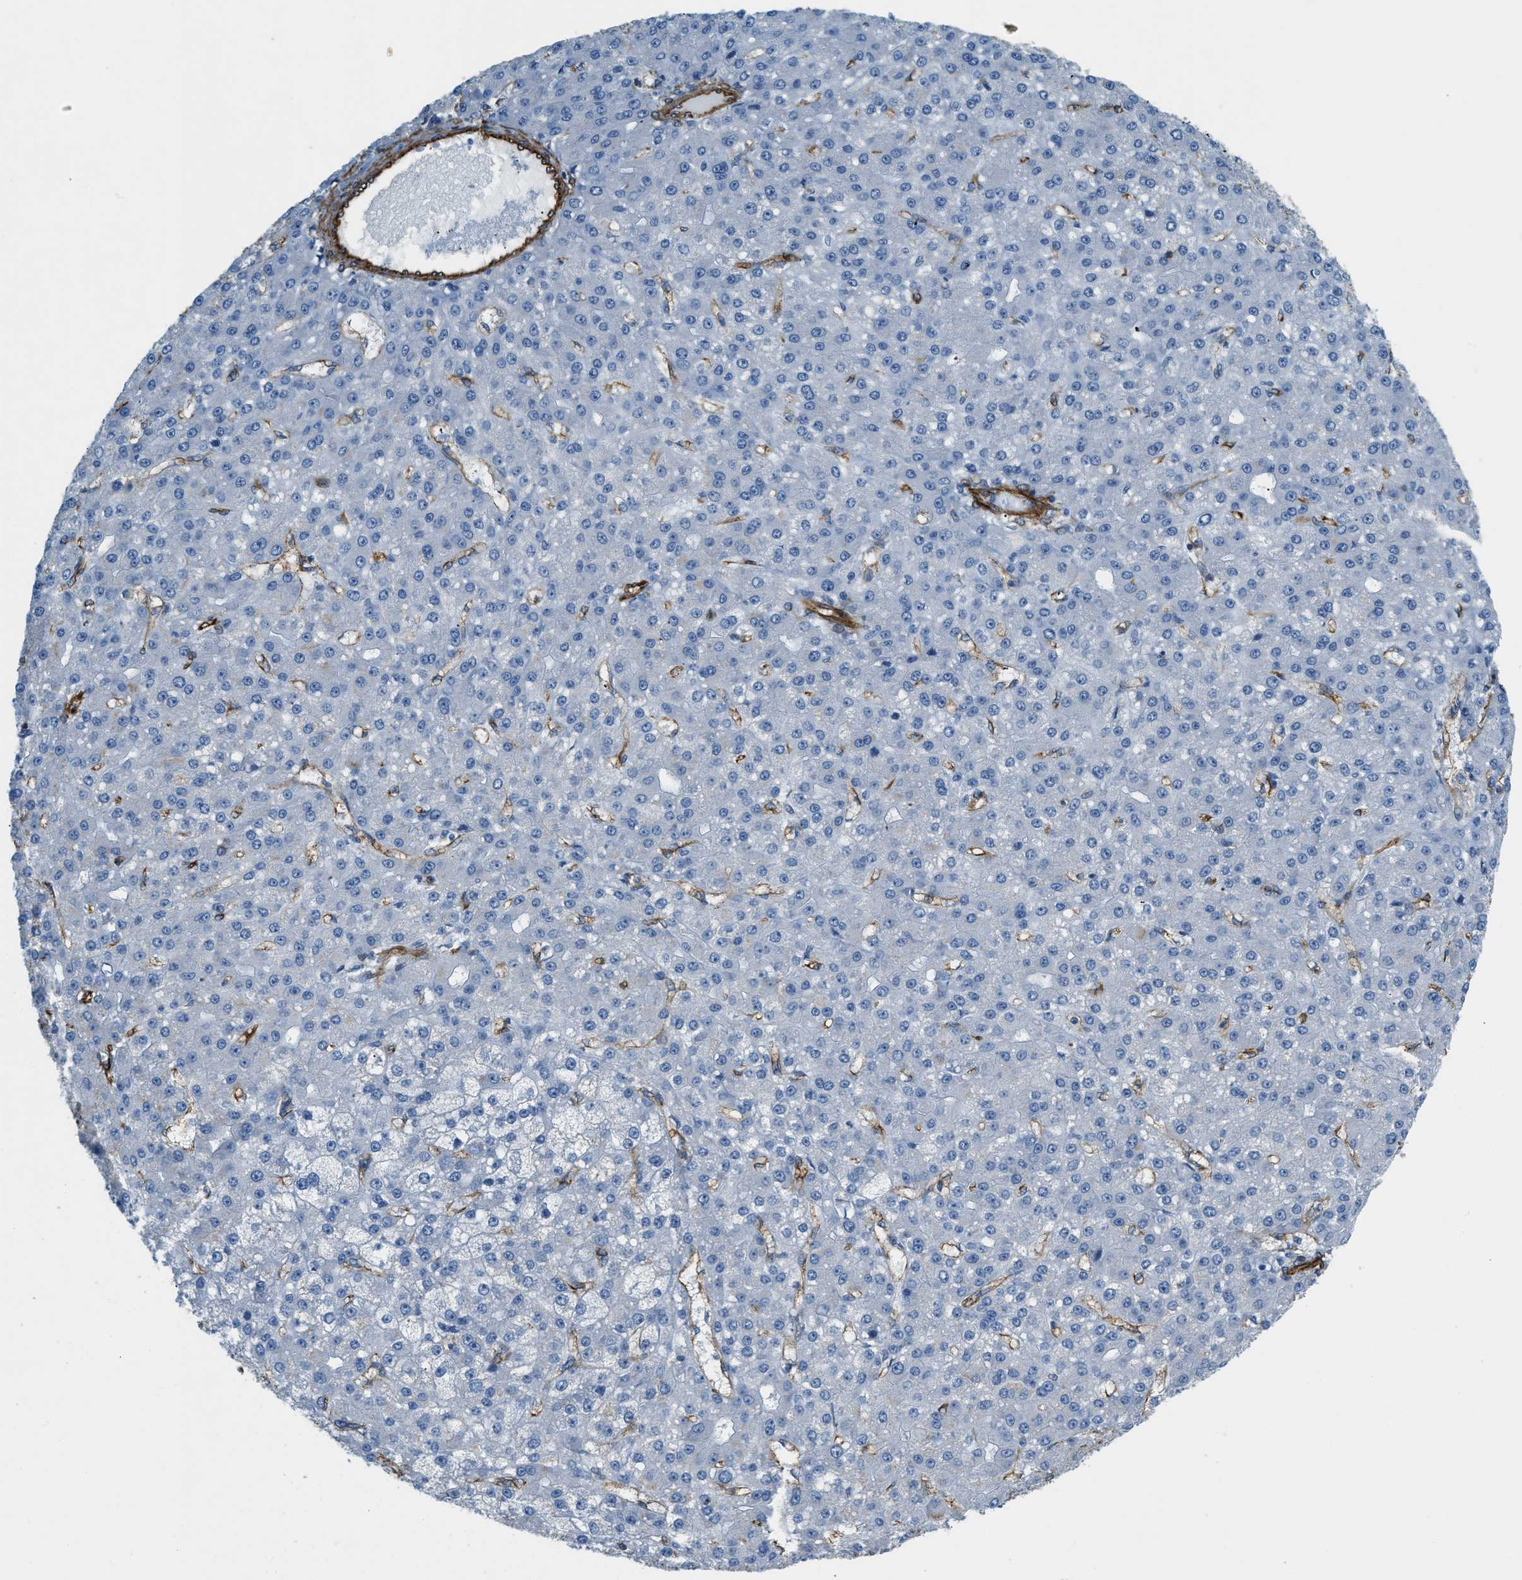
{"staining": {"intensity": "negative", "quantity": "none", "location": "none"}, "tissue": "liver cancer", "cell_type": "Tumor cells", "image_type": "cancer", "snomed": [{"axis": "morphology", "description": "Carcinoma, Hepatocellular, NOS"}, {"axis": "topography", "description": "Liver"}], "caption": "DAB immunohistochemical staining of liver cancer (hepatocellular carcinoma) exhibits no significant positivity in tumor cells.", "gene": "TMEM43", "patient": {"sex": "male", "age": 67}}